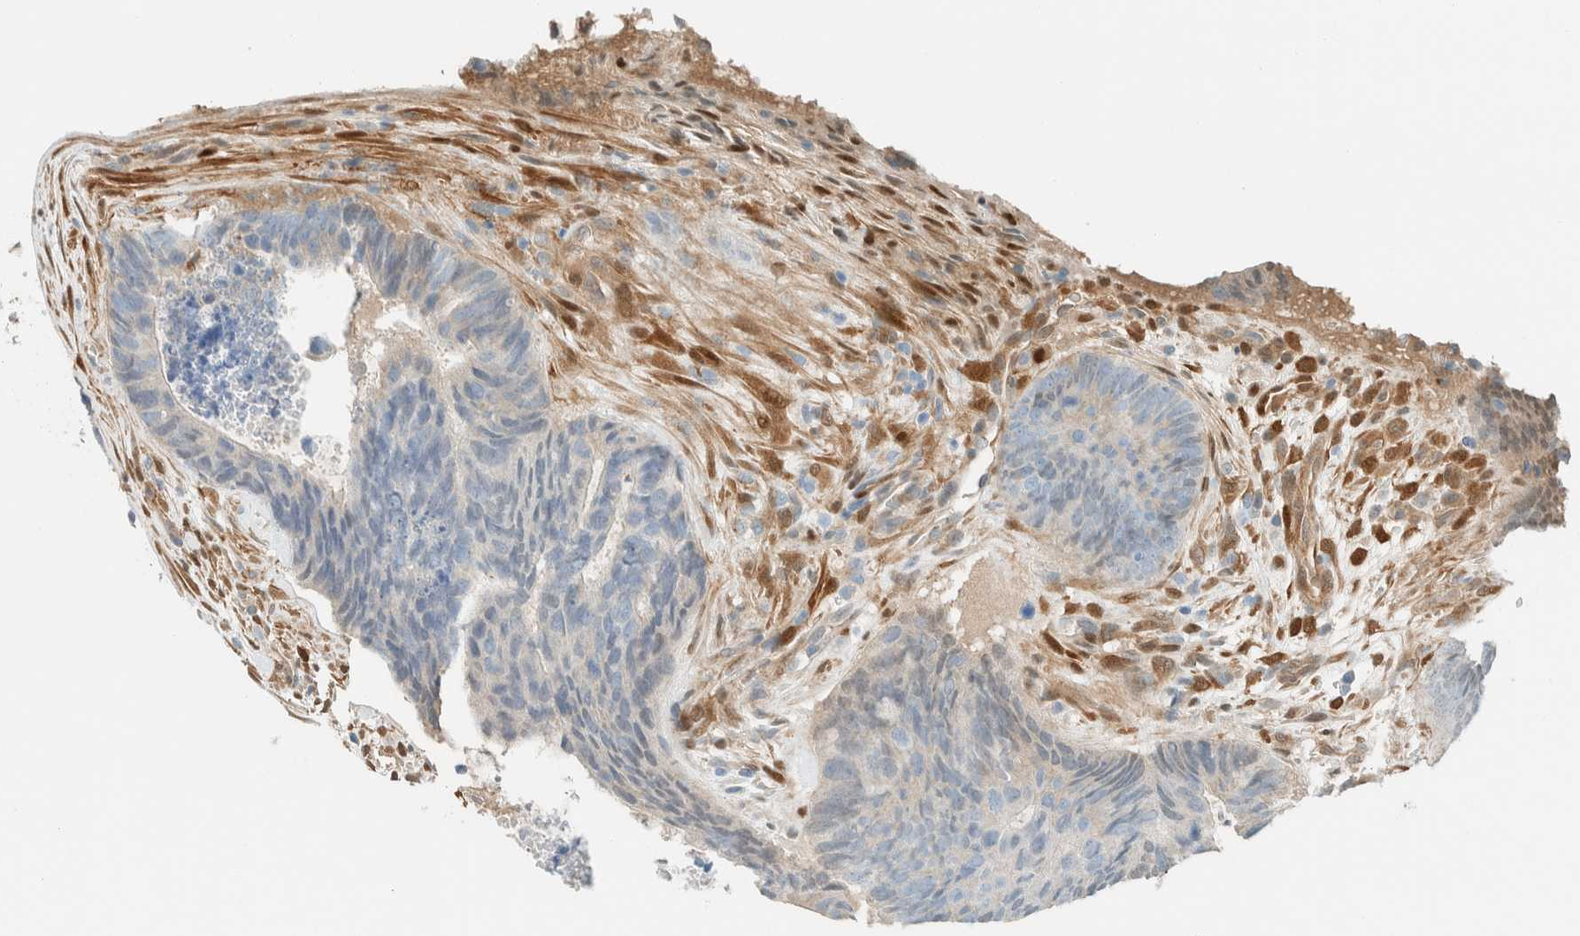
{"staining": {"intensity": "negative", "quantity": "none", "location": "none"}, "tissue": "colorectal cancer", "cell_type": "Tumor cells", "image_type": "cancer", "snomed": [{"axis": "morphology", "description": "Adenocarcinoma, NOS"}, {"axis": "topography", "description": "Colon"}], "caption": "A high-resolution image shows immunohistochemistry staining of colorectal cancer, which exhibits no significant expression in tumor cells. (DAB (3,3'-diaminobenzidine) immunohistochemistry (IHC) visualized using brightfield microscopy, high magnification).", "gene": "NXN", "patient": {"sex": "male", "age": 56}}